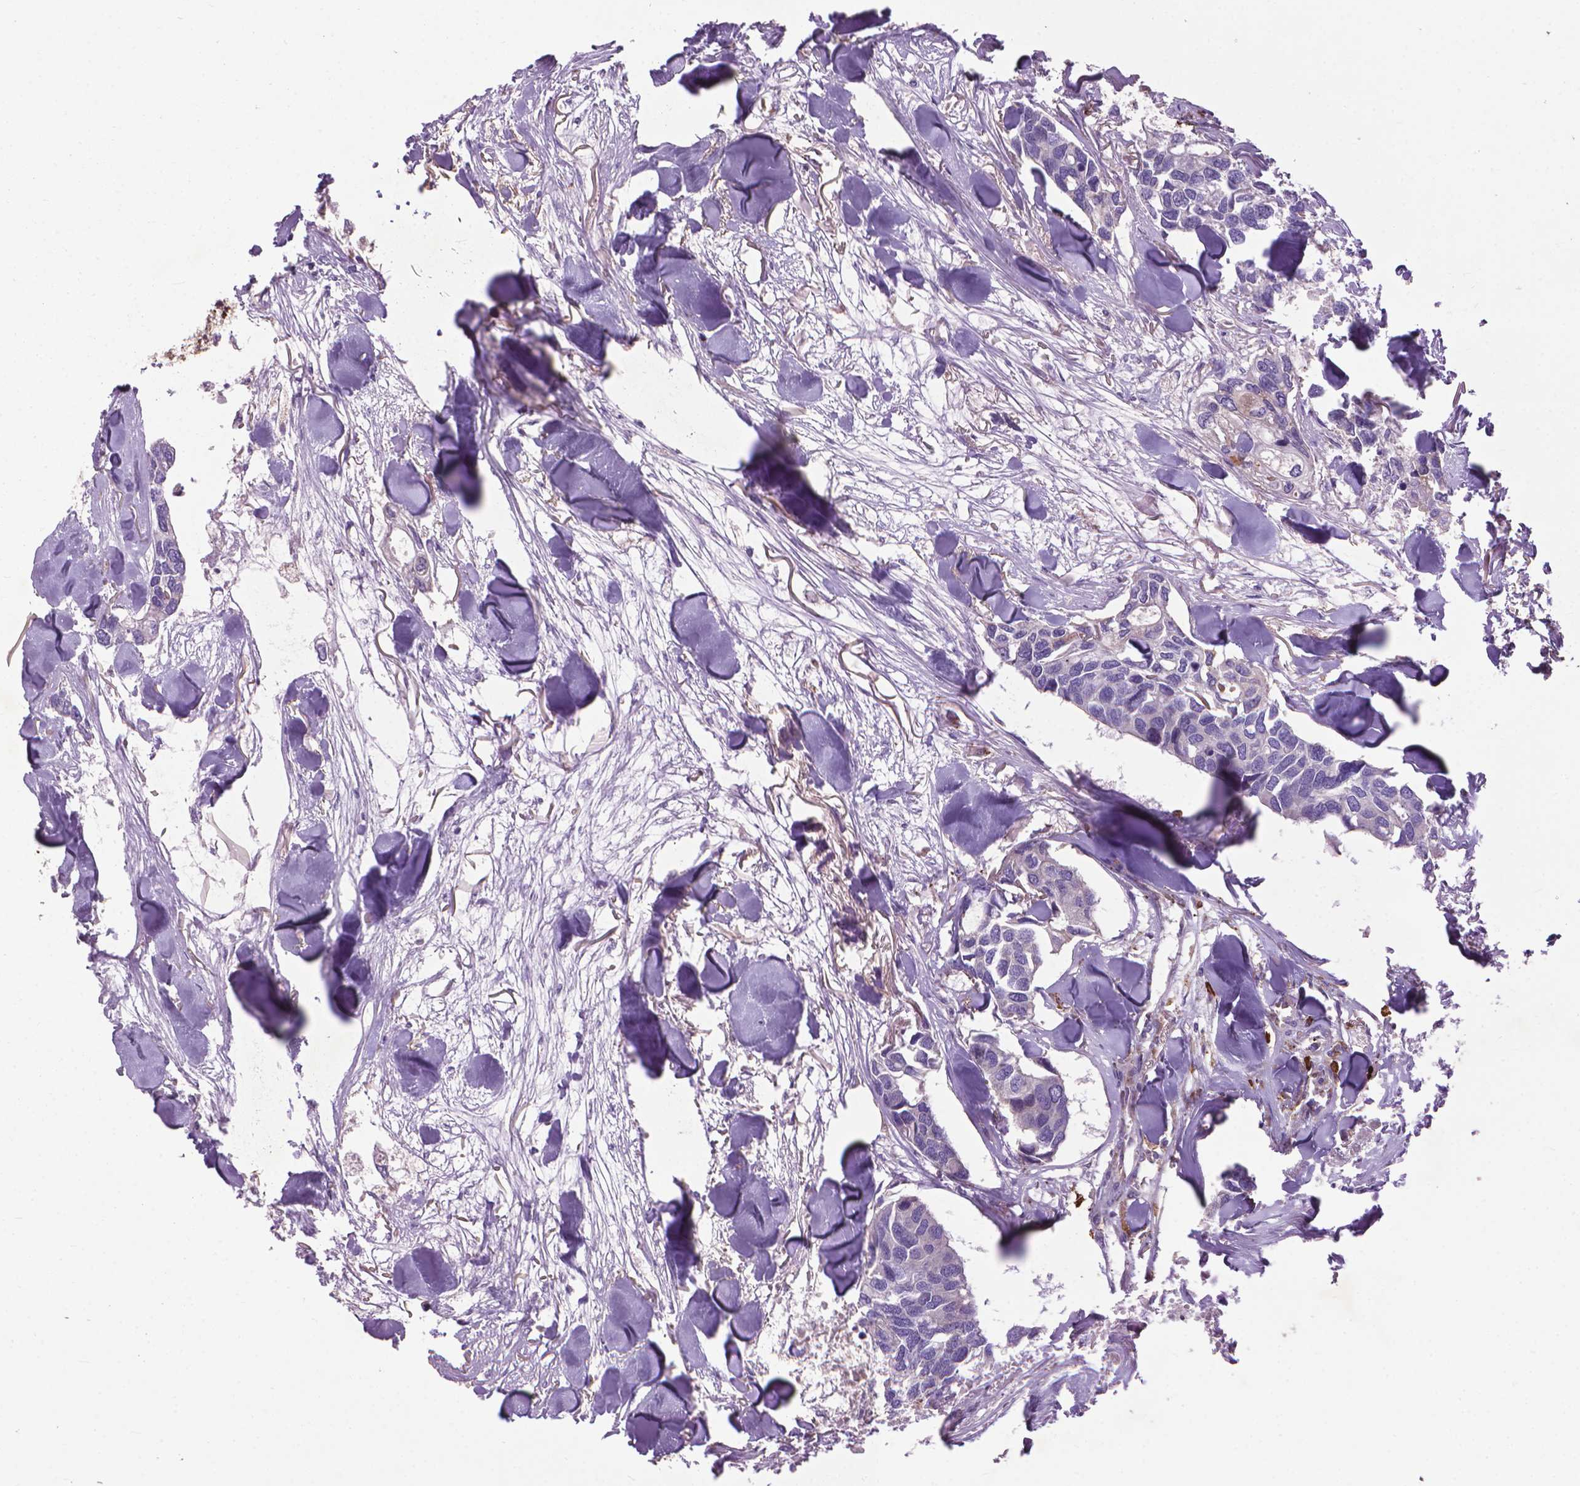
{"staining": {"intensity": "negative", "quantity": "none", "location": "none"}, "tissue": "breast cancer", "cell_type": "Tumor cells", "image_type": "cancer", "snomed": [{"axis": "morphology", "description": "Duct carcinoma"}, {"axis": "topography", "description": "Breast"}], "caption": "Image shows no protein positivity in tumor cells of breast infiltrating ductal carcinoma tissue.", "gene": "MYH14", "patient": {"sex": "female", "age": 83}}